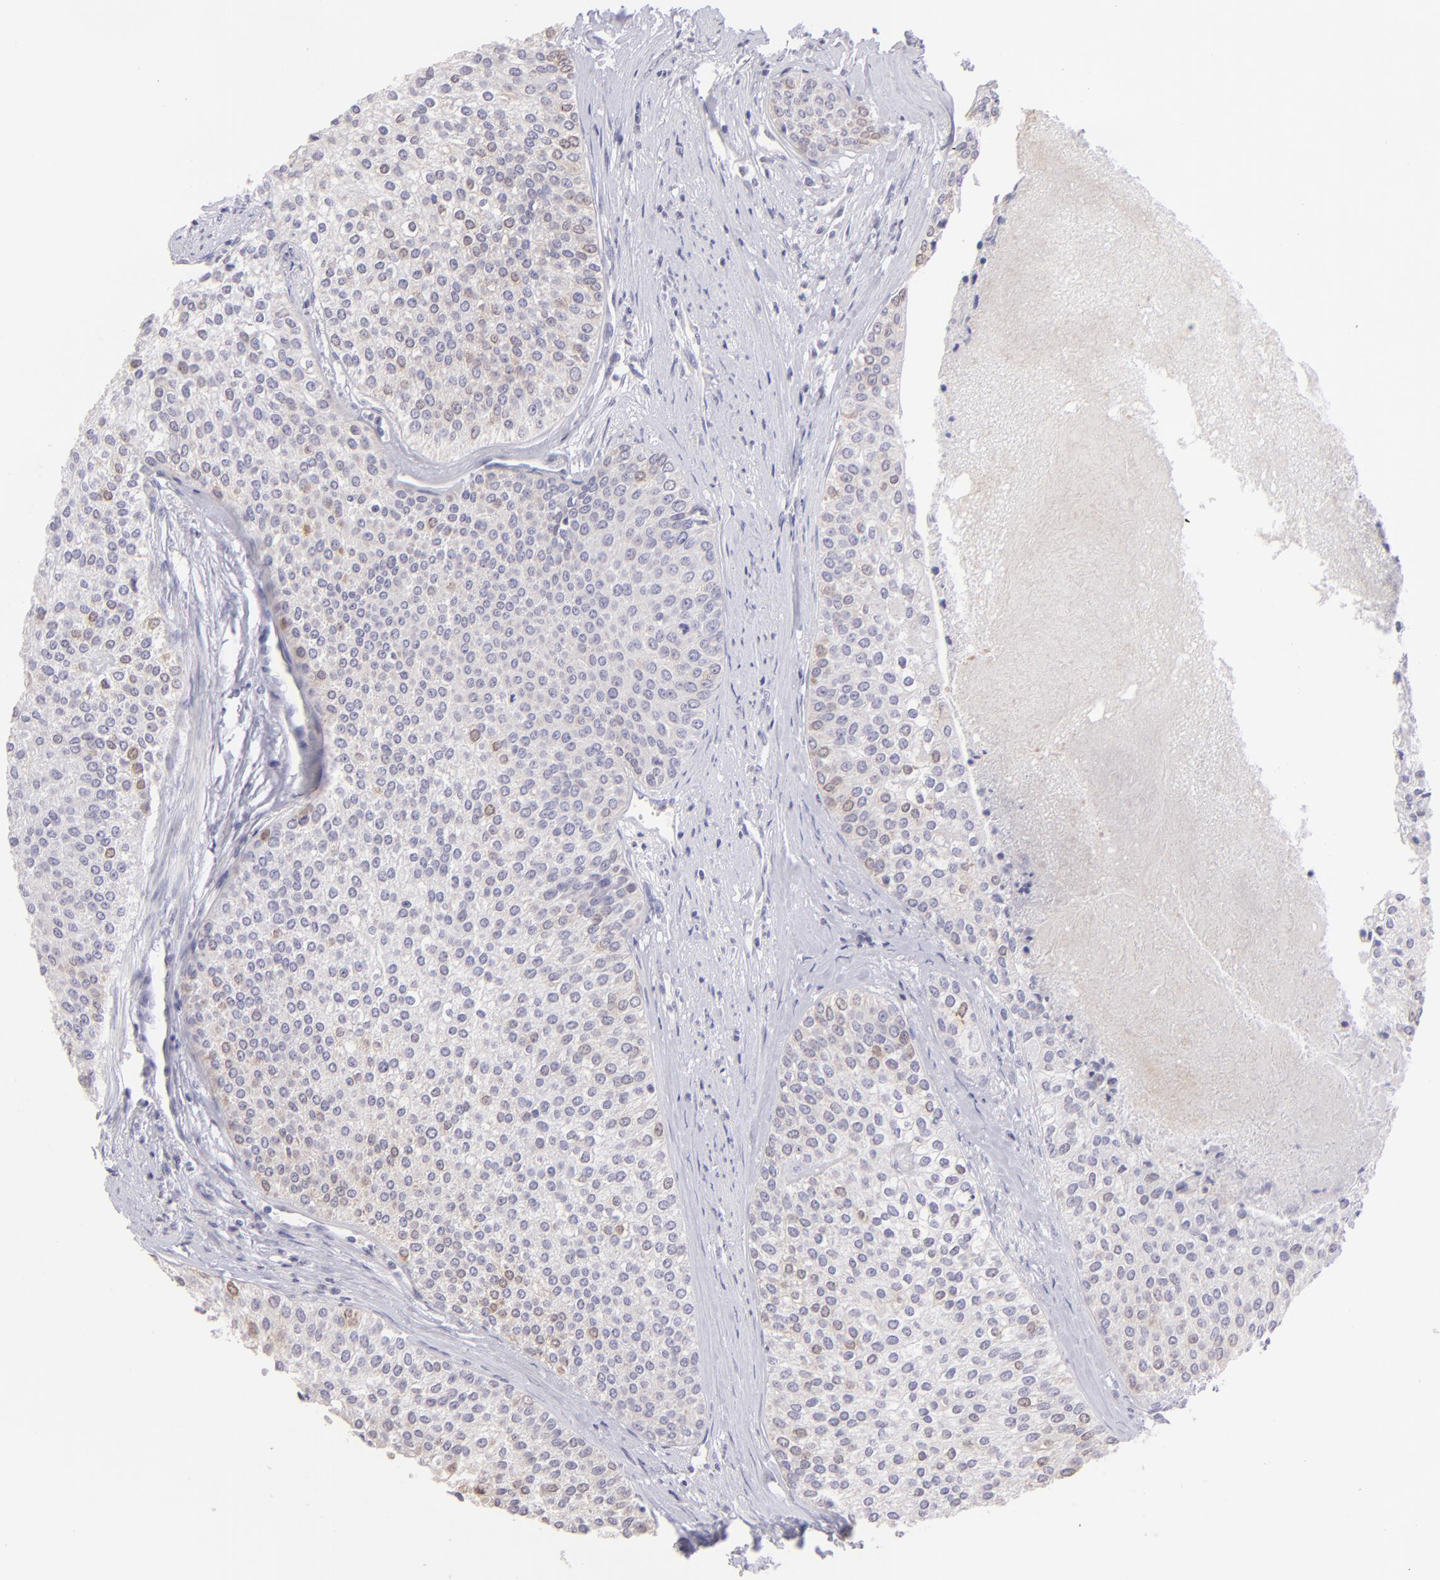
{"staining": {"intensity": "negative", "quantity": "none", "location": "none"}, "tissue": "urothelial cancer", "cell_type": "Tumor cells", "image_type": "cancer", "snomed": [{"axis": "morphology", "description": "Urothelial carcinoma, Low grade"}, {"axis": "topography", "description": "Urinary bladder"}], "caption": "High magnification brightfield microscopy of urothelial cancer stained with DAB (3,3'-diaminobenzidine) (brown) and counterstained with hematoxylin (blue): tumor cells show no significant expression.", "gene": "MAGEA1", "patient": {"sex": "female", "age": 73}}